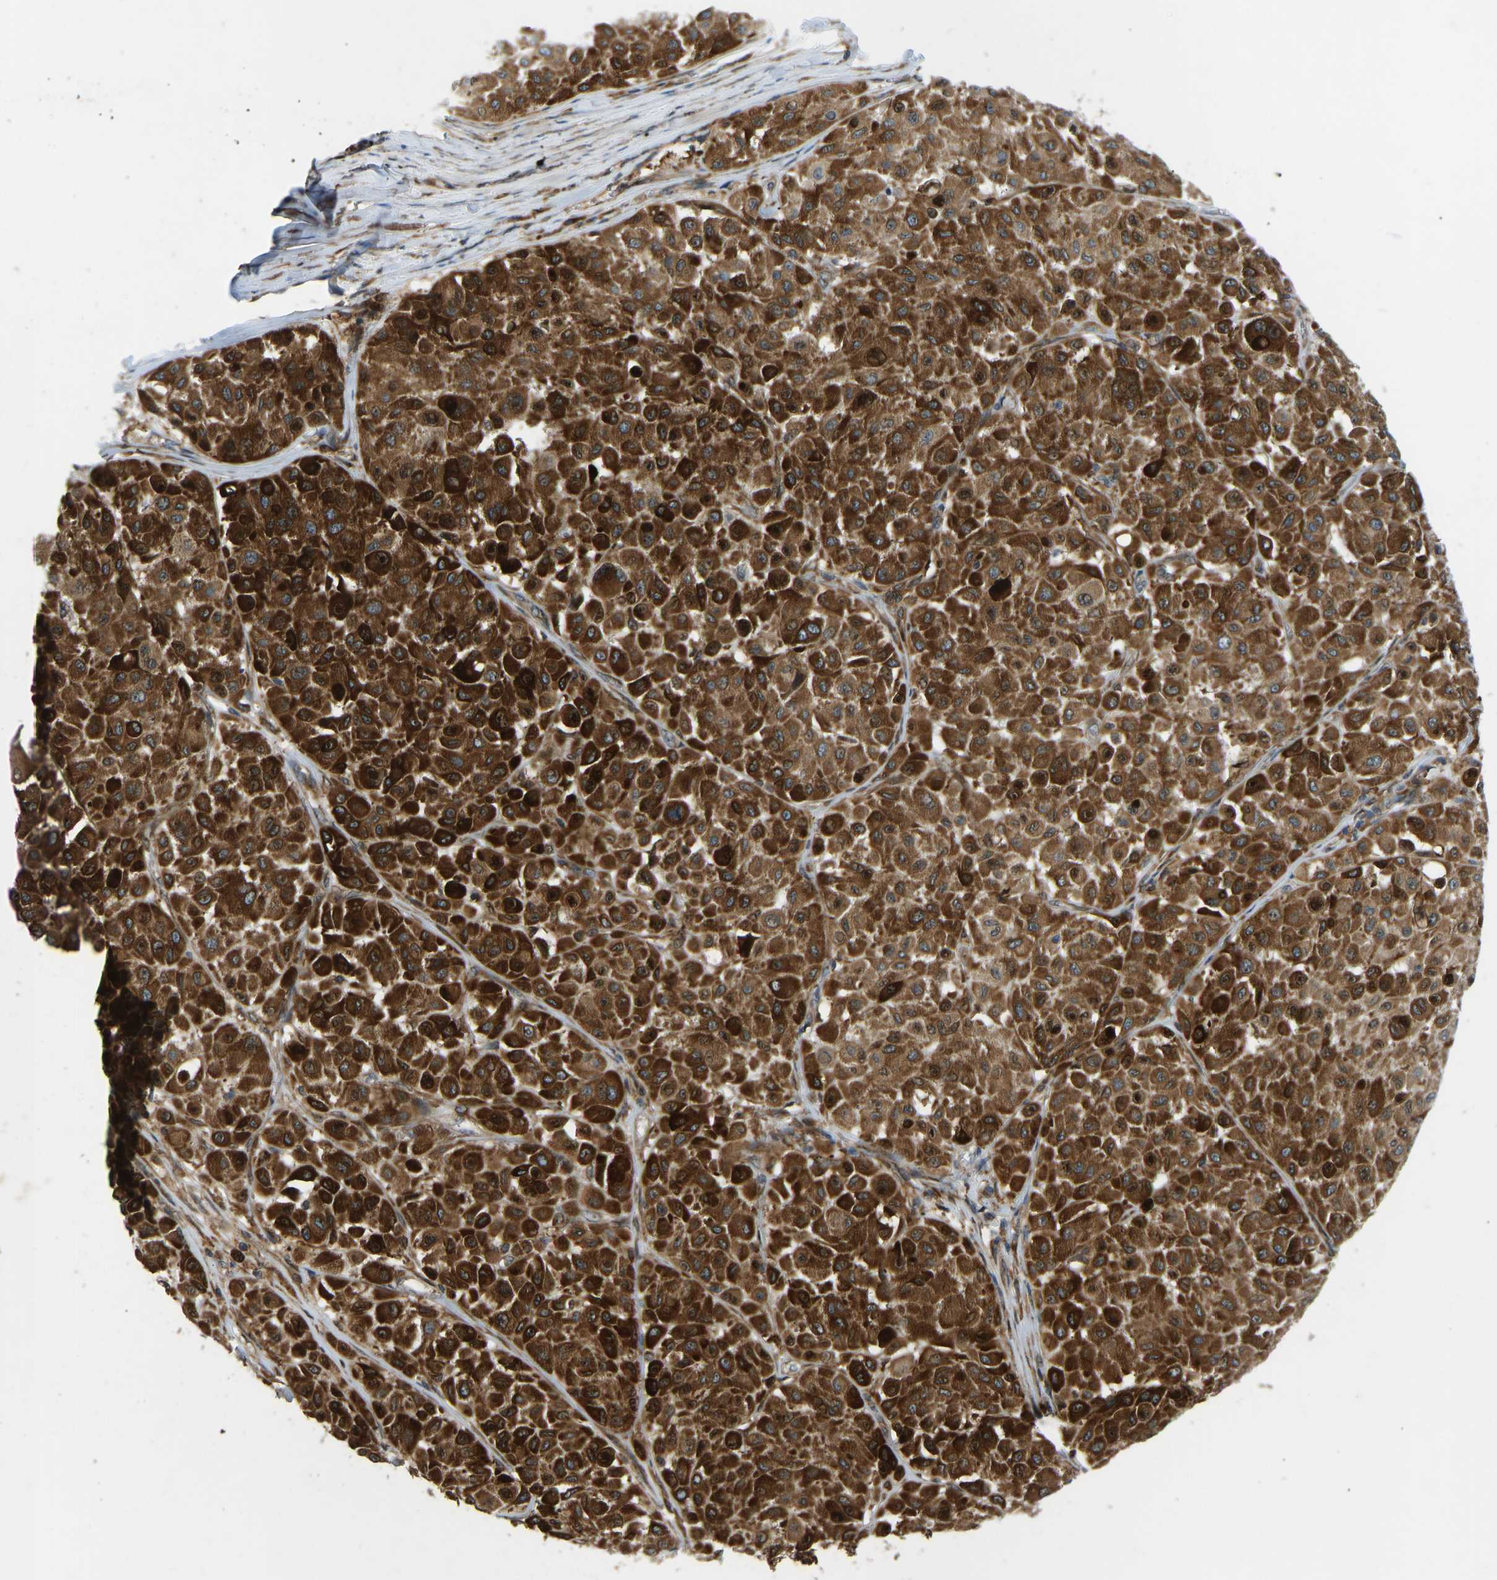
{"staining": {"intensity": "strong", "quantity": ">75%", "location": "cytoplasmic/membranous"}, "tissue": "melanoma", "cell_type": "Tumor cells", "image_type": "cancer", "snomed": [{"axis": "morphology", "description": "Malignant melanoma, Metastatic site"}, {"axis": "topography", "description": "Soft tissue"}], "caption": "Strong cytoplasmic/membranous protein staining is seen in approximately >75% of tumor cells in malignant melanoma (metastatic site). The protein of interest is shown in brown color, while the nuclei are stained blue.", "gene": "OS9", "patient": {"sex": "male", "age": 41}}